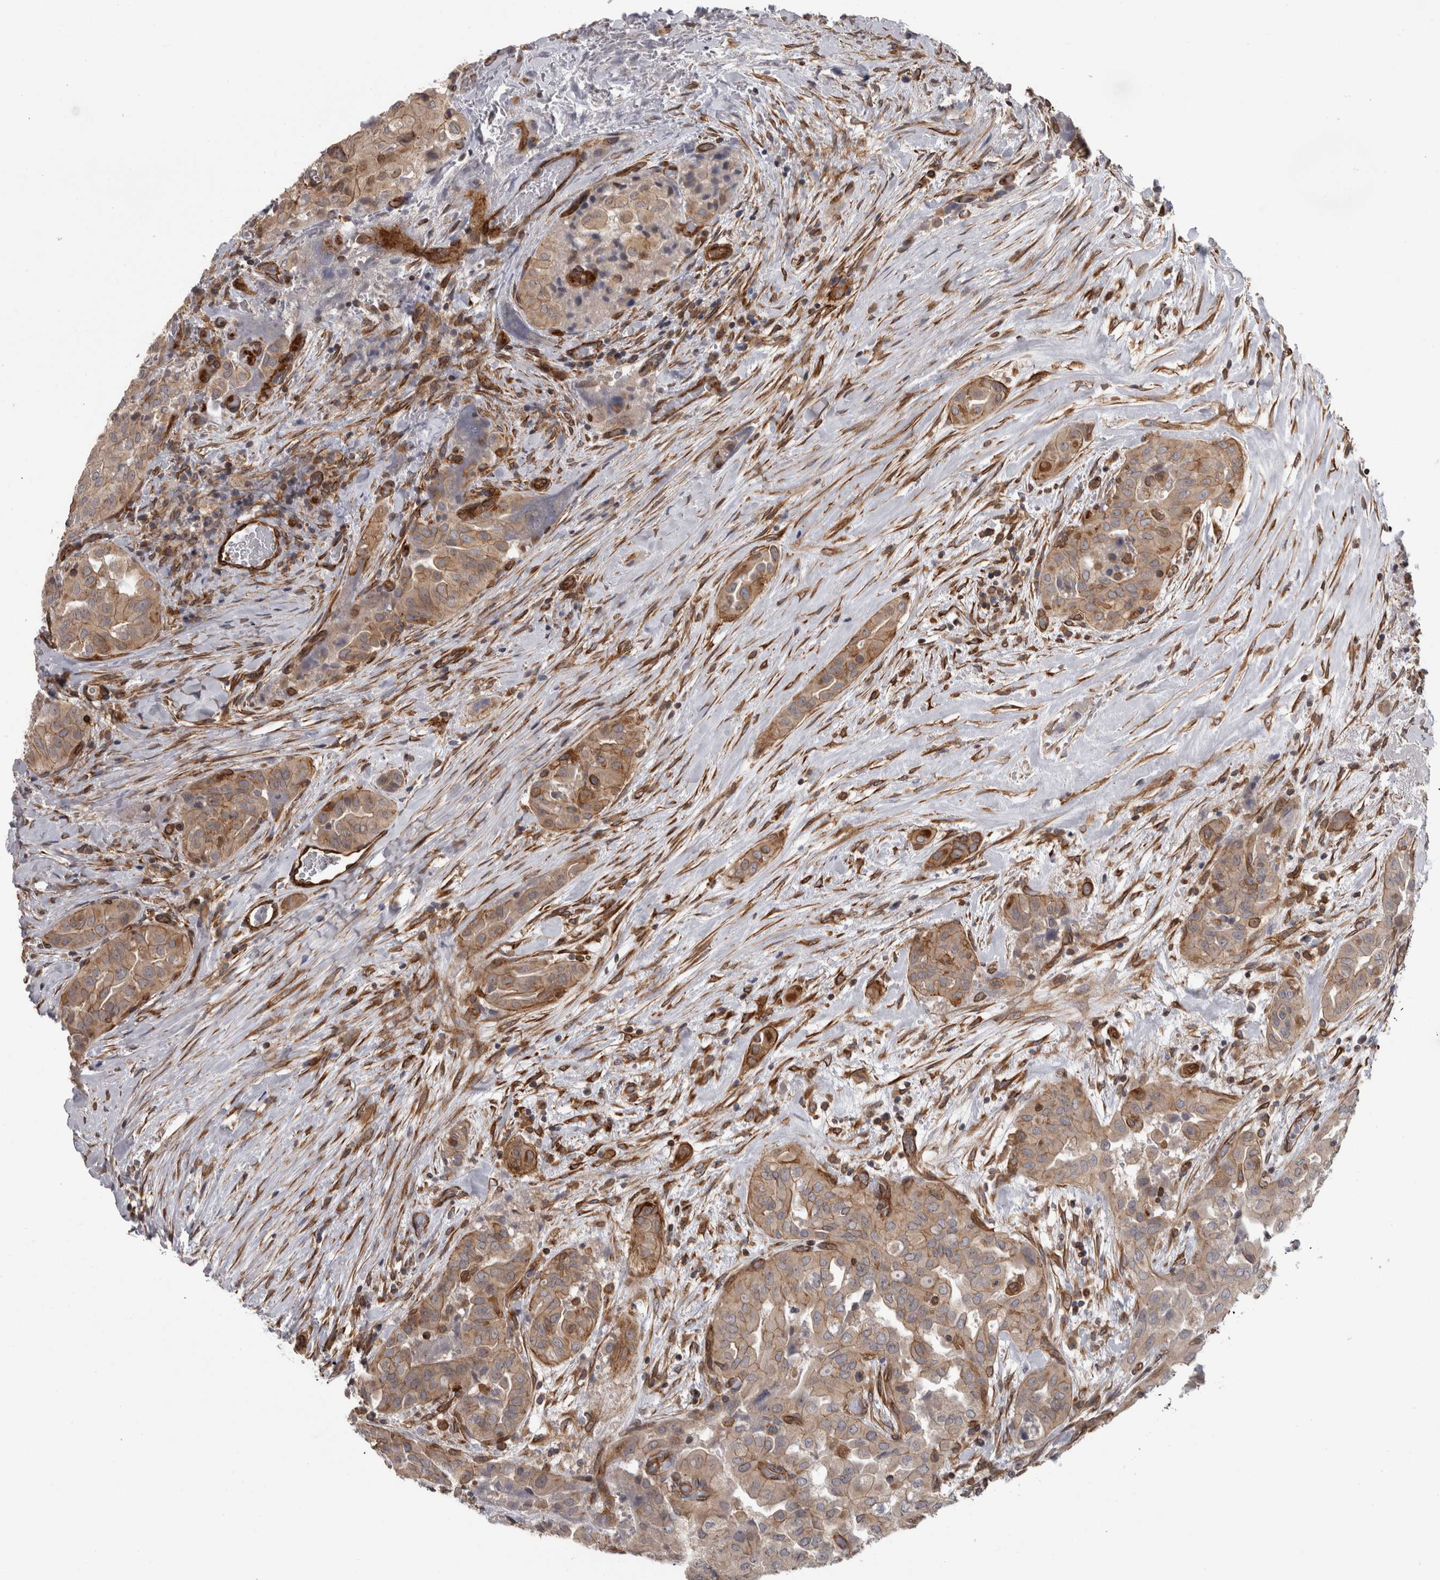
{"staining": {"intensity": "moderate", "quantity": ">75%", "location": "cytoplasmic/membranous"}, "tissue": "thyroid cancer", "cell_type": "Tumor cells", "image_type": "cancer", "snomed": [{"axis": "morphology", "description": "Papillary adenocarcinoma, NOS"}, {"axis": "topography", "description": "Thyroid gland"}], "caption": "An IHC micrograph of tumor tissue is shown. Protein staining in brown highlights moderate cytoplasmic/membranous positivity in thyroid cancer (papillary adenocarcinoma) within tumor cells.", "gene": "RMDN1", "patient": {"sex": "female", "age": 59}}